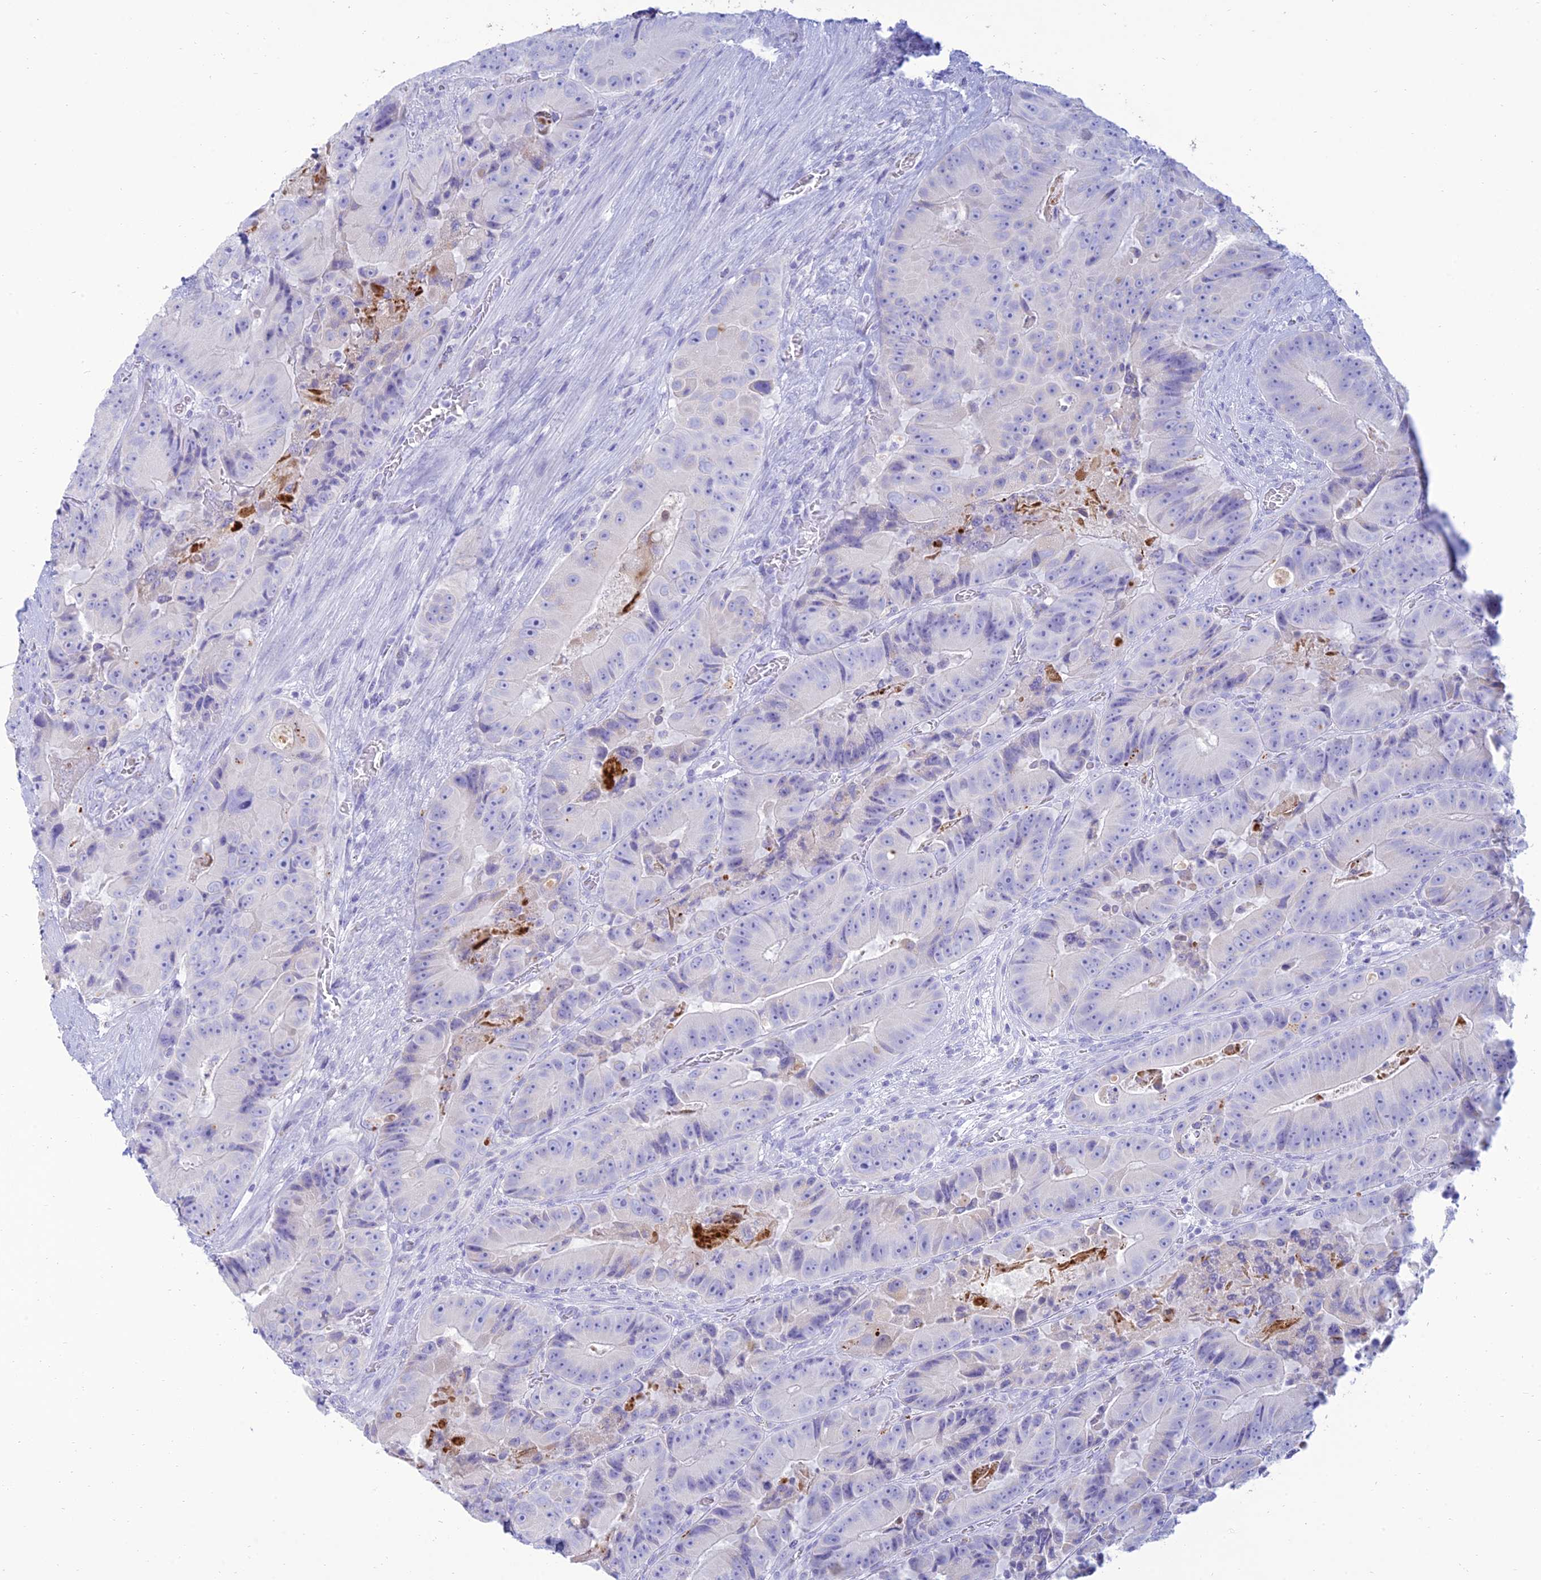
{"staining": {"intensity": "negative", "quantity": "none", "location": "none"}, "tissue": "colorectal cancer", "cell_type": "Tumor cells", "image_type": "cancer", "snomed": [{"axis": "morphology", "description": "Adenocarcinoma, NOS"}, {"axis": "topography", "description": "Colon"}], "caption": "There is no significant positivity in tumor cells of colorectal cancer.", "gene": "MAL2", "patient": {"sex": "female", "age": 86}}